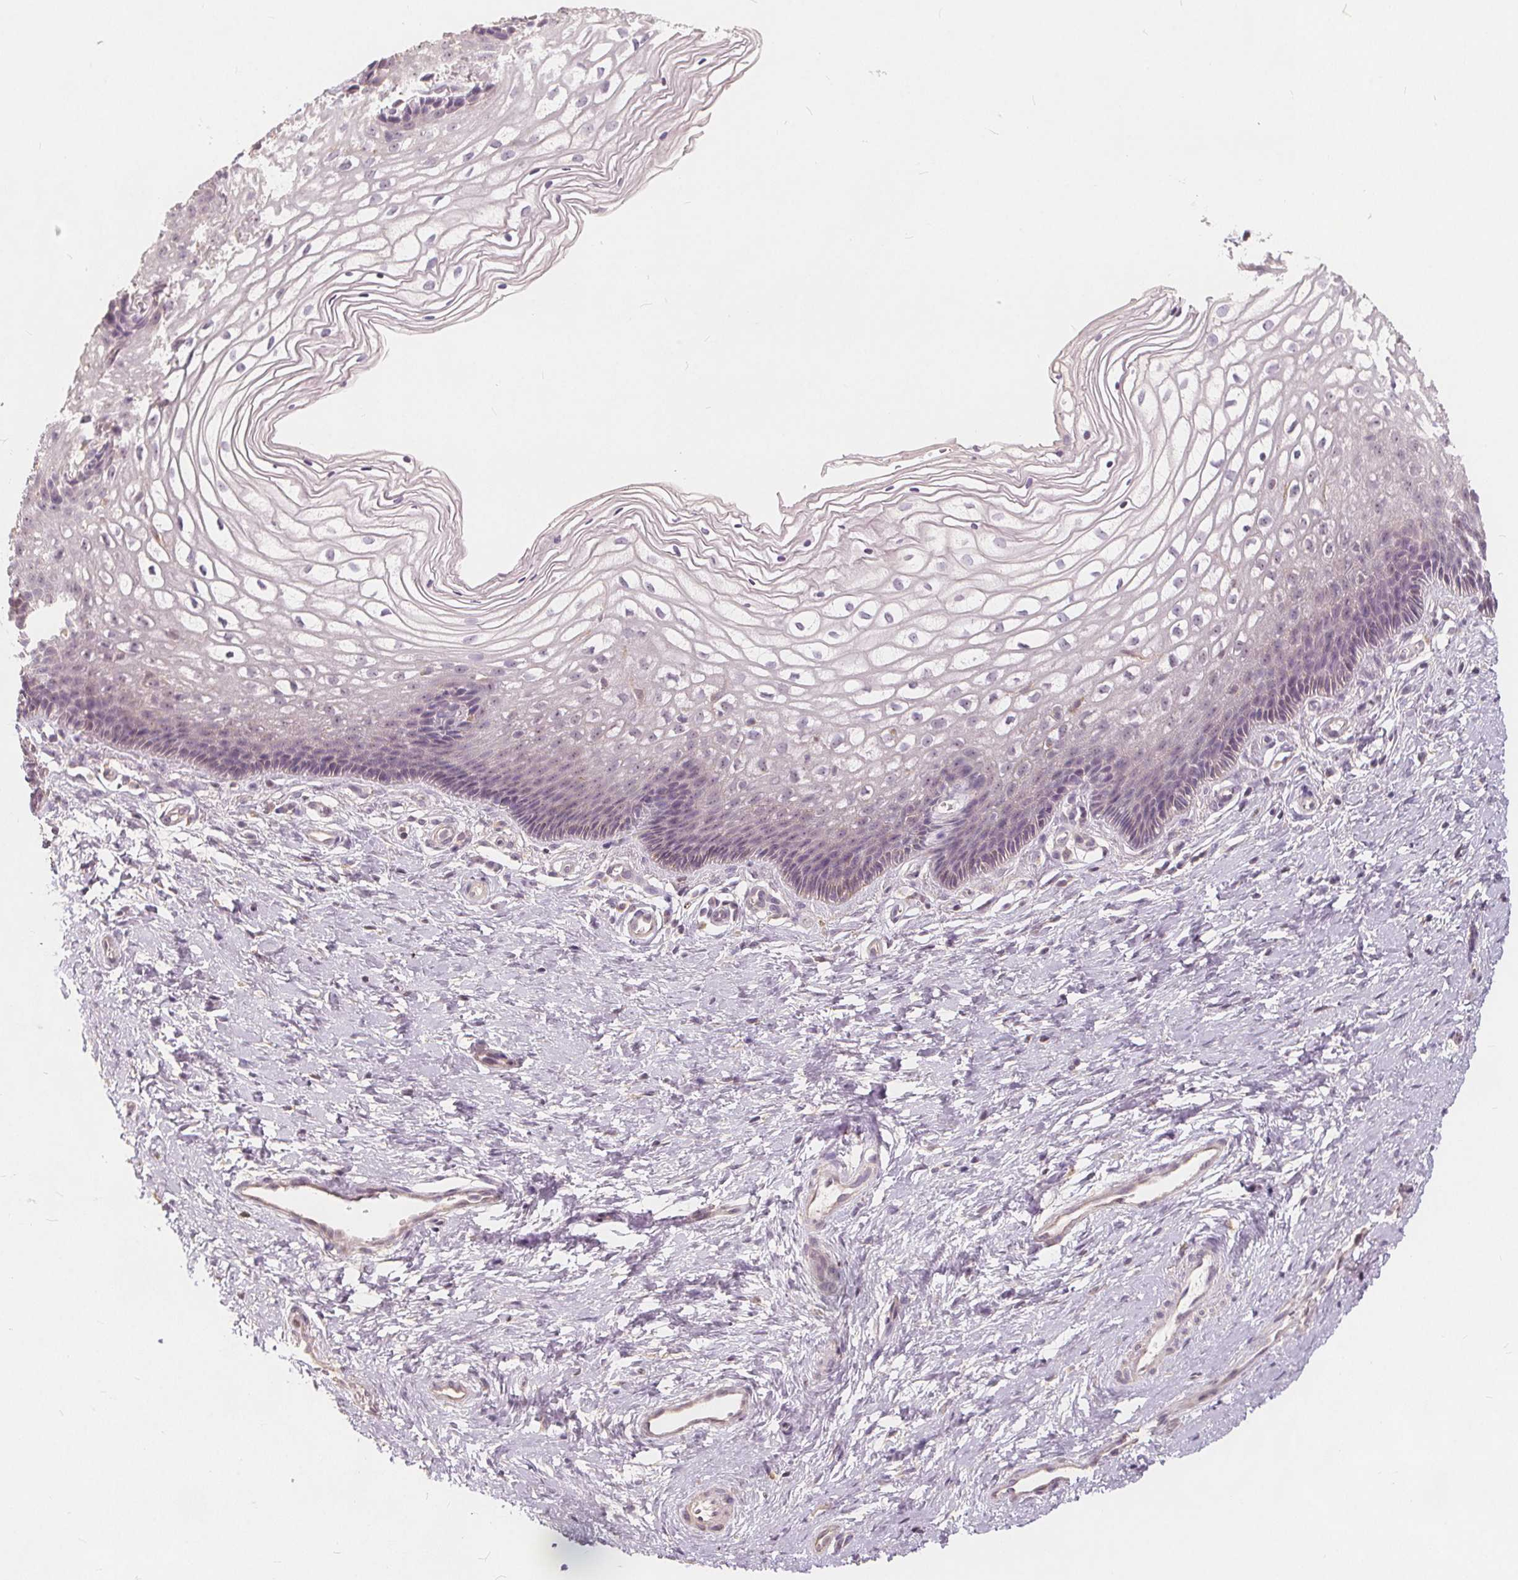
{"staining": {"intensity": "negative", "quantity": "none", "location": "none"}, "tissue": "cervix", "cell_type": "Glandular cells", "image_type": "normal", "snomed": [{"axis": "morphology", "description": "Normal tissue, NOS"}, {"axis": "topography", "description": "Cervix"}], "caption": "Immunohistochemical staining of benign human cervix displays no significant positivity in glandular cells.", "gene": "DRC3", "patient": {"sex": "female", "age": 34}}